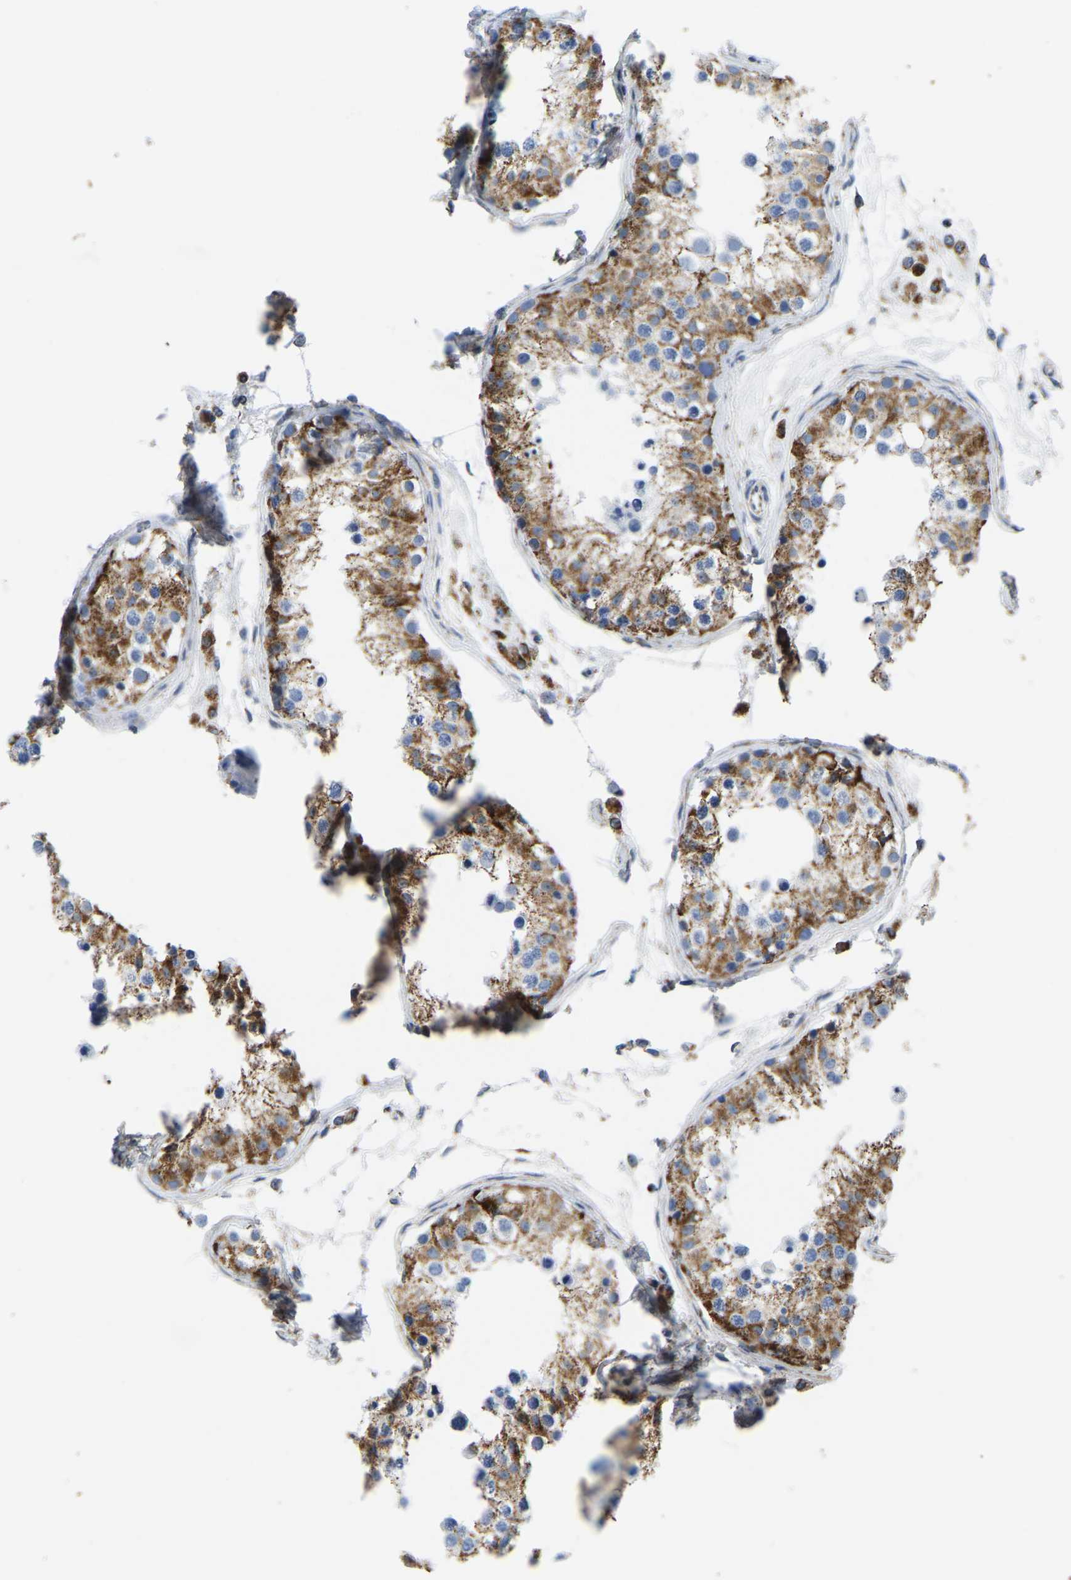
{"staining": {"intensity": "moderate", "quantity": ">75%", "location": "cytoplasmic/membranous"}, "tissue": "testis", "cell_type": "Cells in seminiferous ducts", "image_type": "normal", "snomed": [{"axis": "morphology", "description": "Normal tissue, NOS"}, {"axis": "morphology", "description": "Adenocarcinoma, metastatic, NOS"}, {"axis": "topography", "description": "Testis"}], "caption": "The histopathology image demonstrates immunohistochemical staining of unremarkable testis. There is moderate cytoplasmic/membranous staining is present in approximately >75% of cells in seminiferous ducts. (IHC, brightfield microscopy, high magnification).", "gene": "SFXN1", "patient": {"sex": "male", "age": 26}}